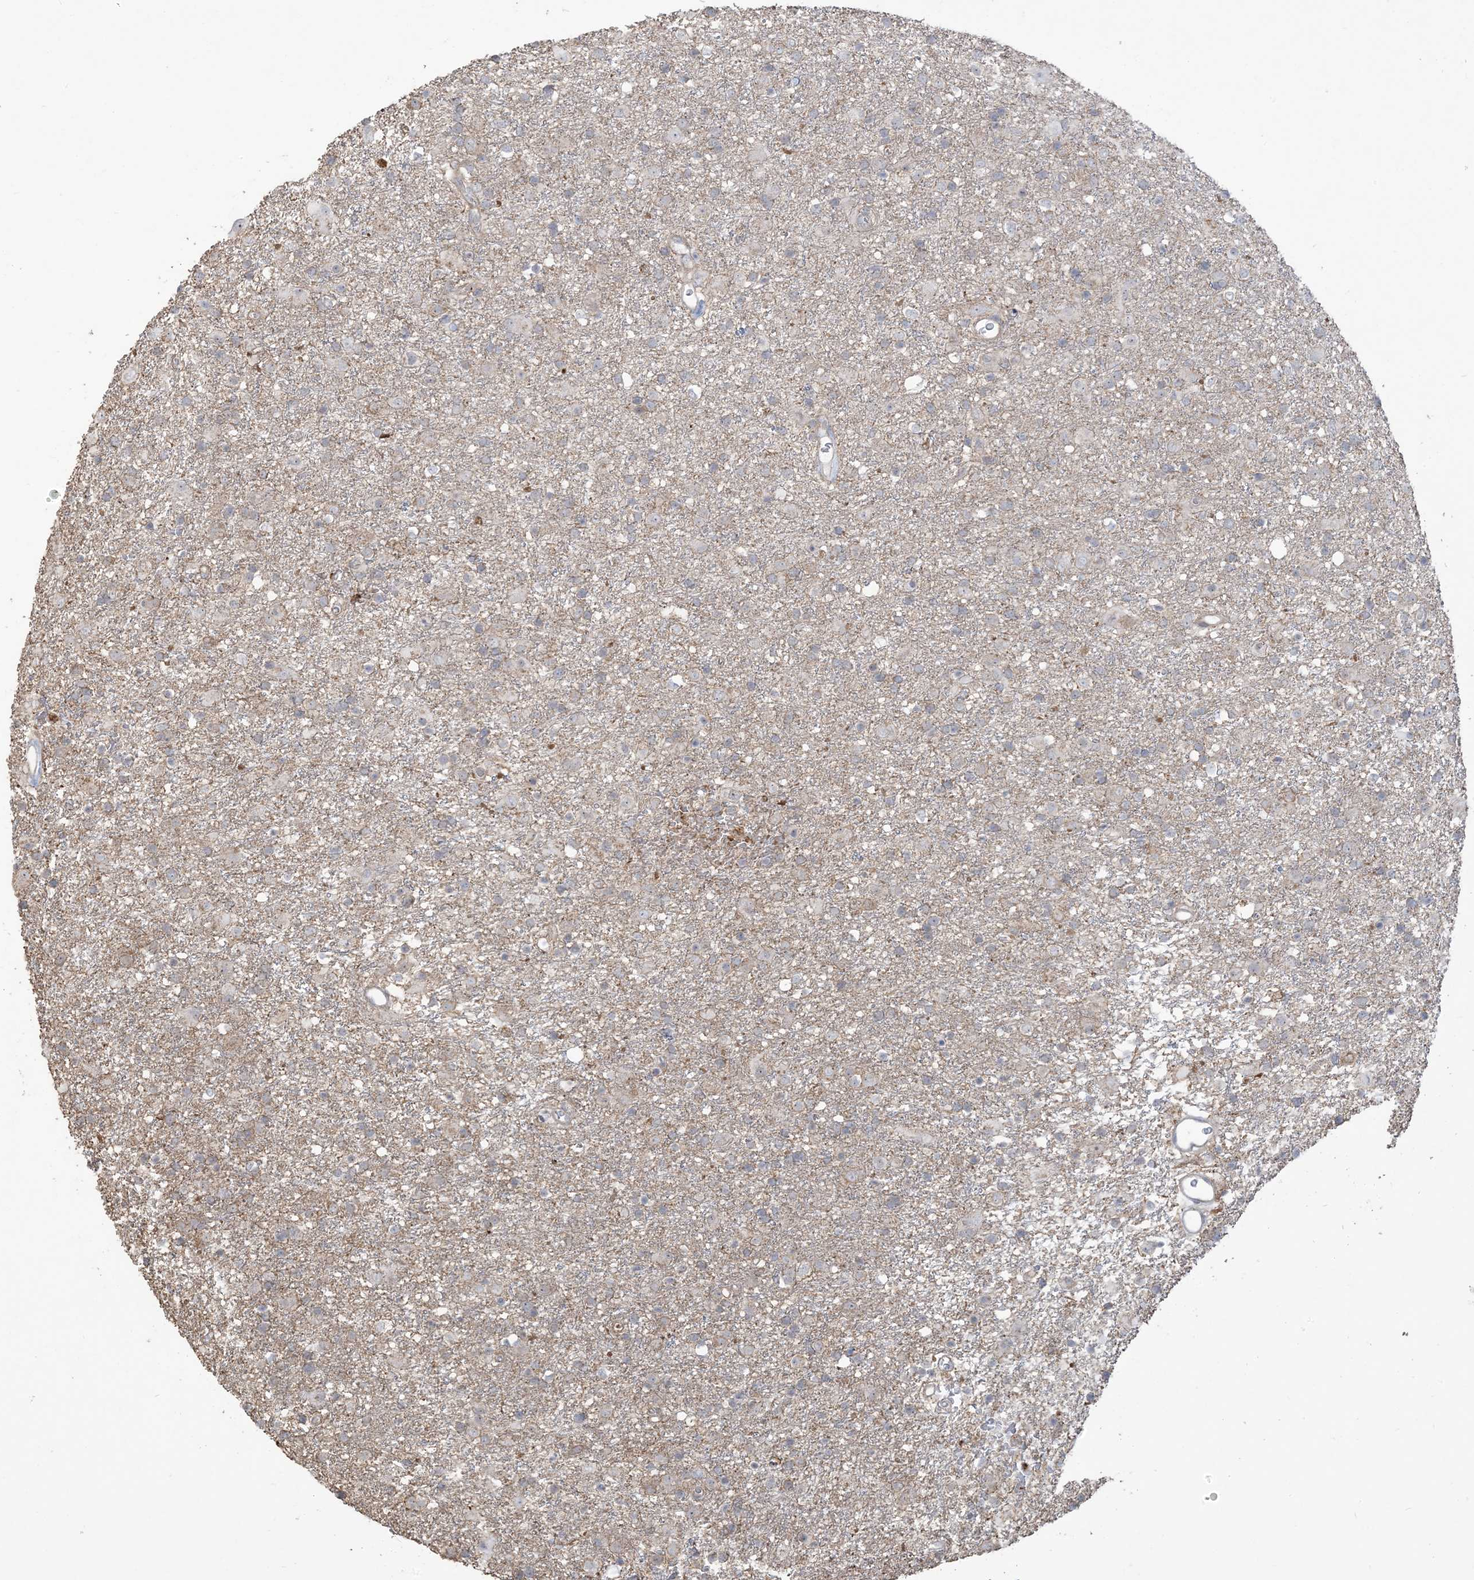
{"staining": {"intensity": "negative", "quantity": "none", "location": "none"}, "tissue": "glioma", "cell_type": "Tumor cells", "image_type": "cancer", "snomed": [{"axis": "morphology", "description": "Glioma, malignant, Low grade"}, {"axis": "topography", "description": "Brain"}], "caption": "Tumor cells are negative for protein expression in human malignant glioma (low-grade).", "gene": "KLHL18", "patient": {"sex": "male", "age": 65}}